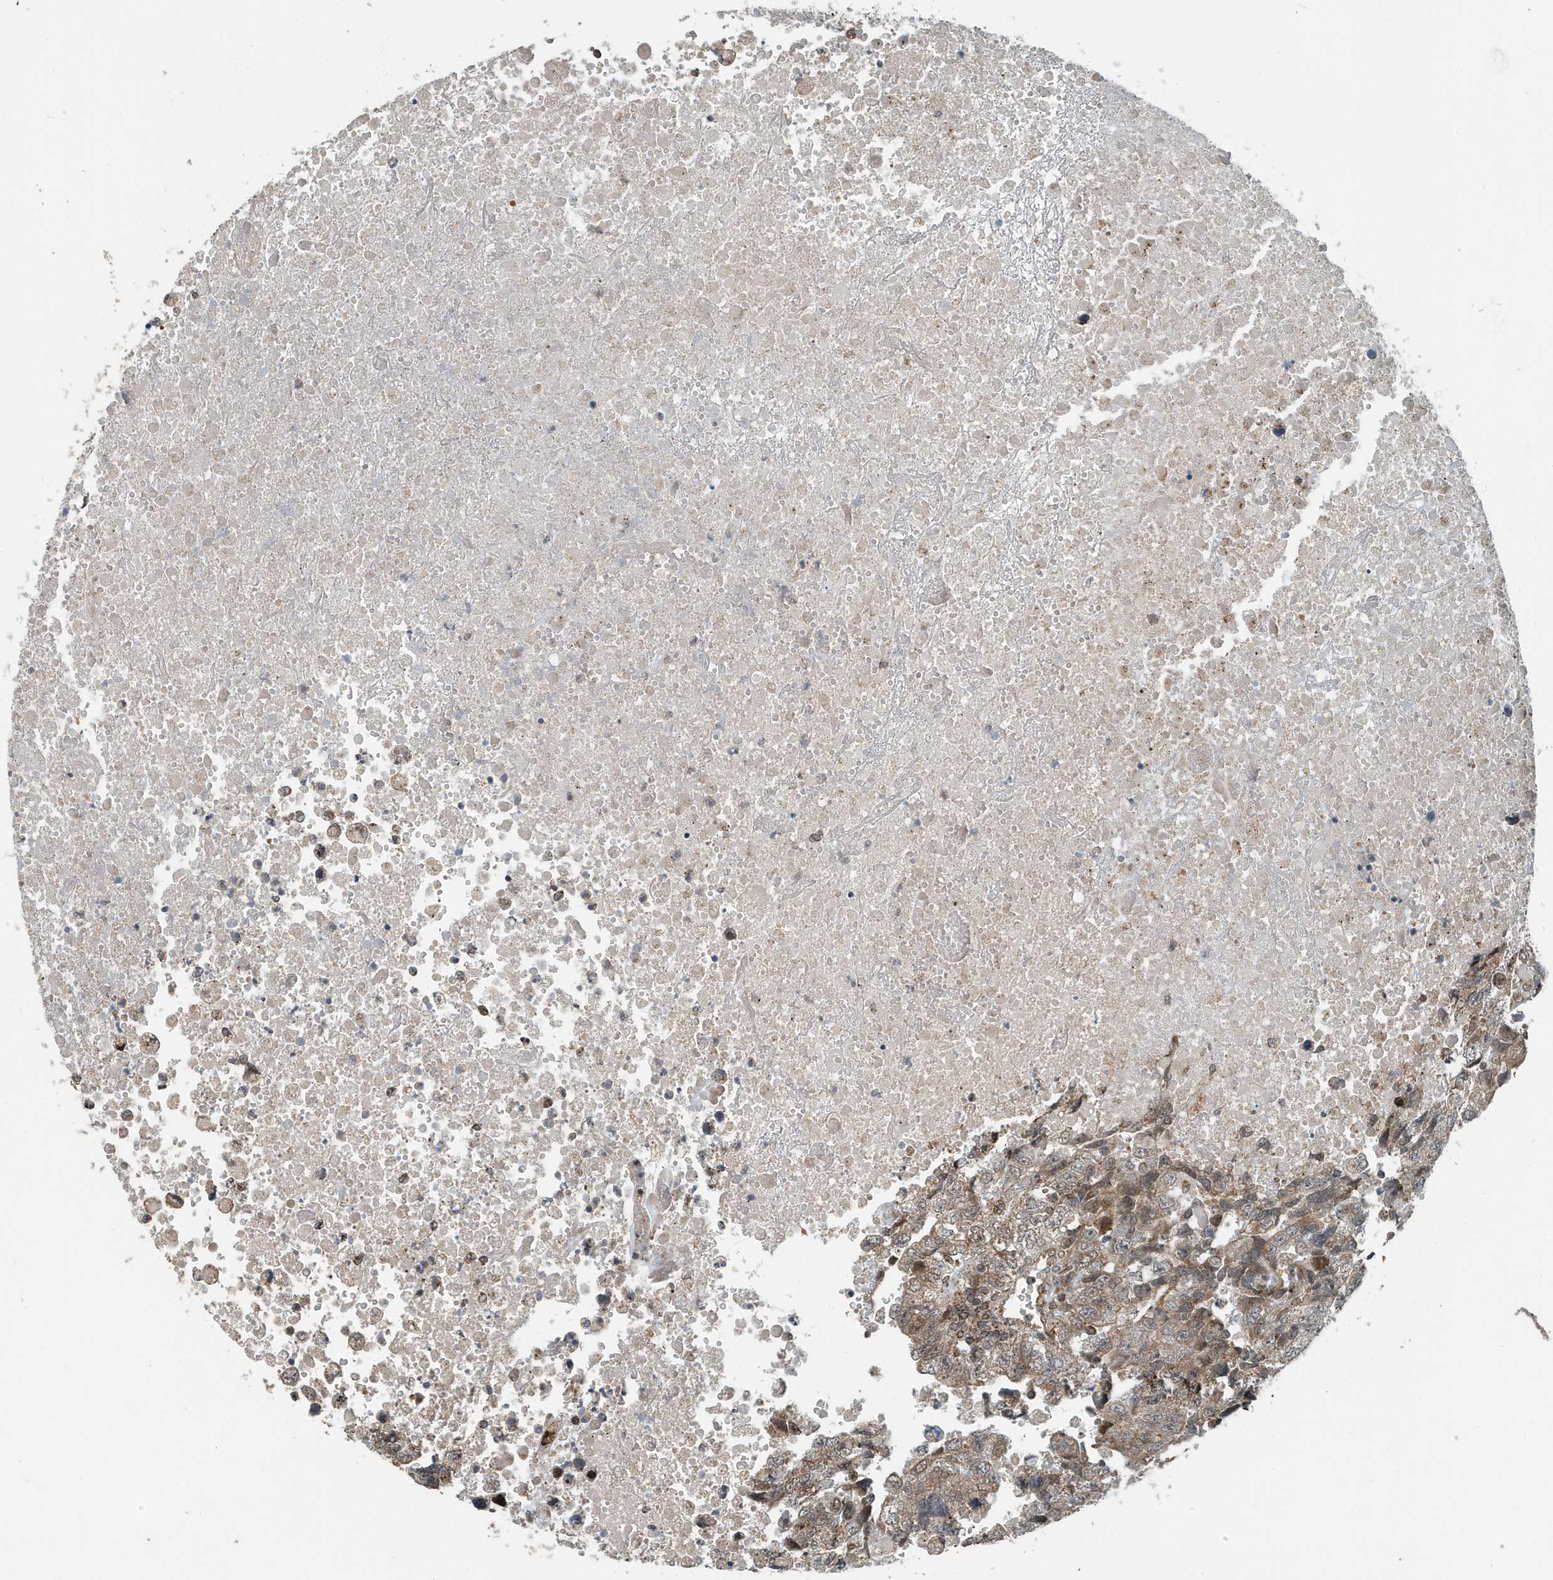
{"staining": {"intensity": "moderate", "quantity": ">75%", "location": "cytoplasmic/membranous"}, "tissue": "testis cancer", "cell_type": "Tumor cells", "image_type": "cancer", "snomed": [{"axis": "morphology", "description": "Carcinoma, Embryonal, NOS"}, {"axis": "topography", "description": "Testis"}], "caption": "DAB immunohistochemical staining of testis embryonal carcinoma demonstrates moderate cytoplasmic/membranous protein positivity in about >75% of tumor cells. (brown staining indicates protein expression, while blue staining denotes nuclei).", "gene": "KIF15", "patient": {"sex": "male", "age": 37}}